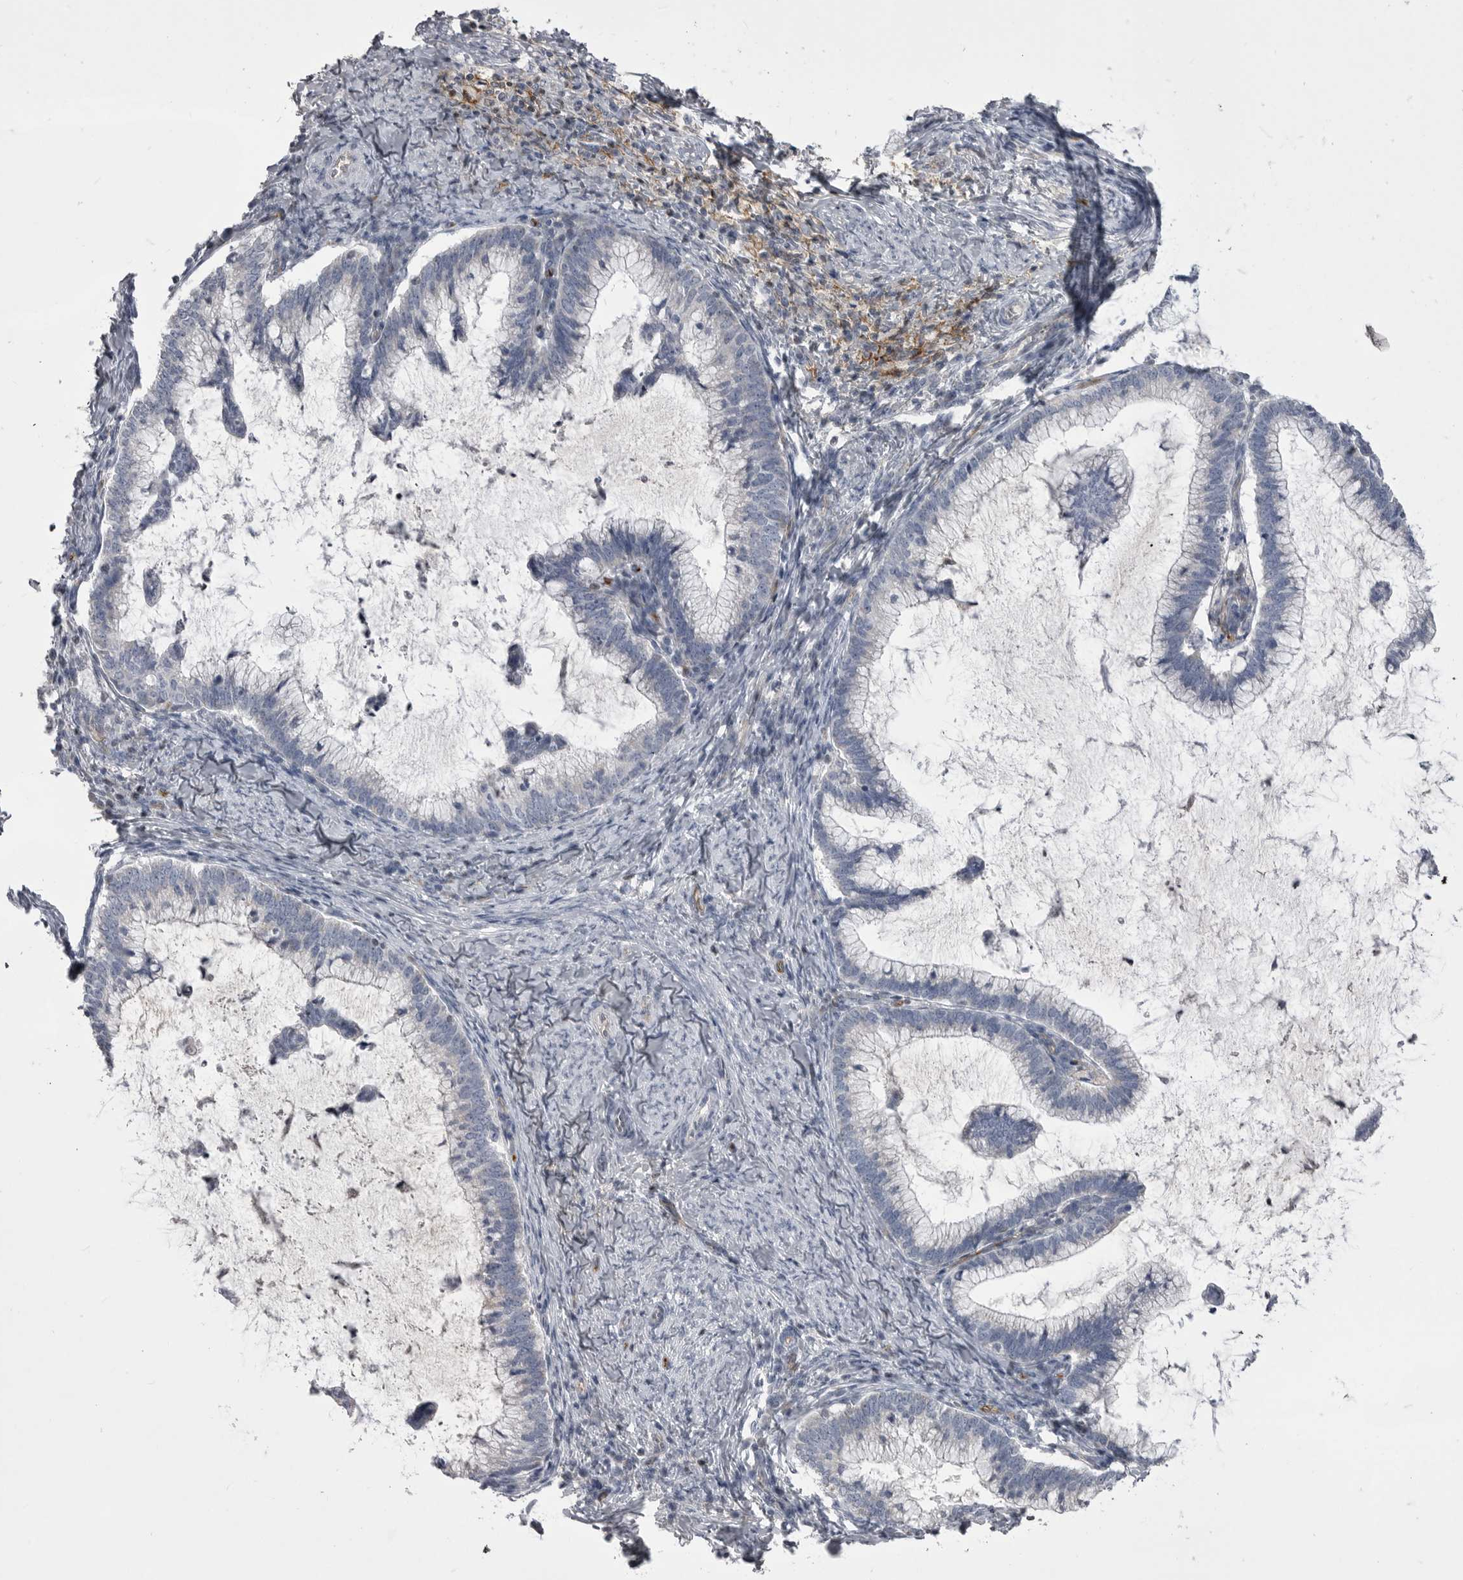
{"staining": {"intensity": "negative", "quantity": "none", "location": "none"}, "tissue": "cervical cancer", "cell_type": "Tumor cells", "image_type": "cancer", "snomed": [{"axis": "morphology", "description": "Adenocarcinoma, NOS"}, {"axis": "topography", "description": "Cervix"}], "caption": "IHC photomicrograph of neoplastic tissue: cervical cancer stained with DAB (3,3'-diaminobenzidine) reveals no significant protein positivity in tumor cells.", "gene": "OPLAH", "patient": {"sex": "female", "age": 36}}